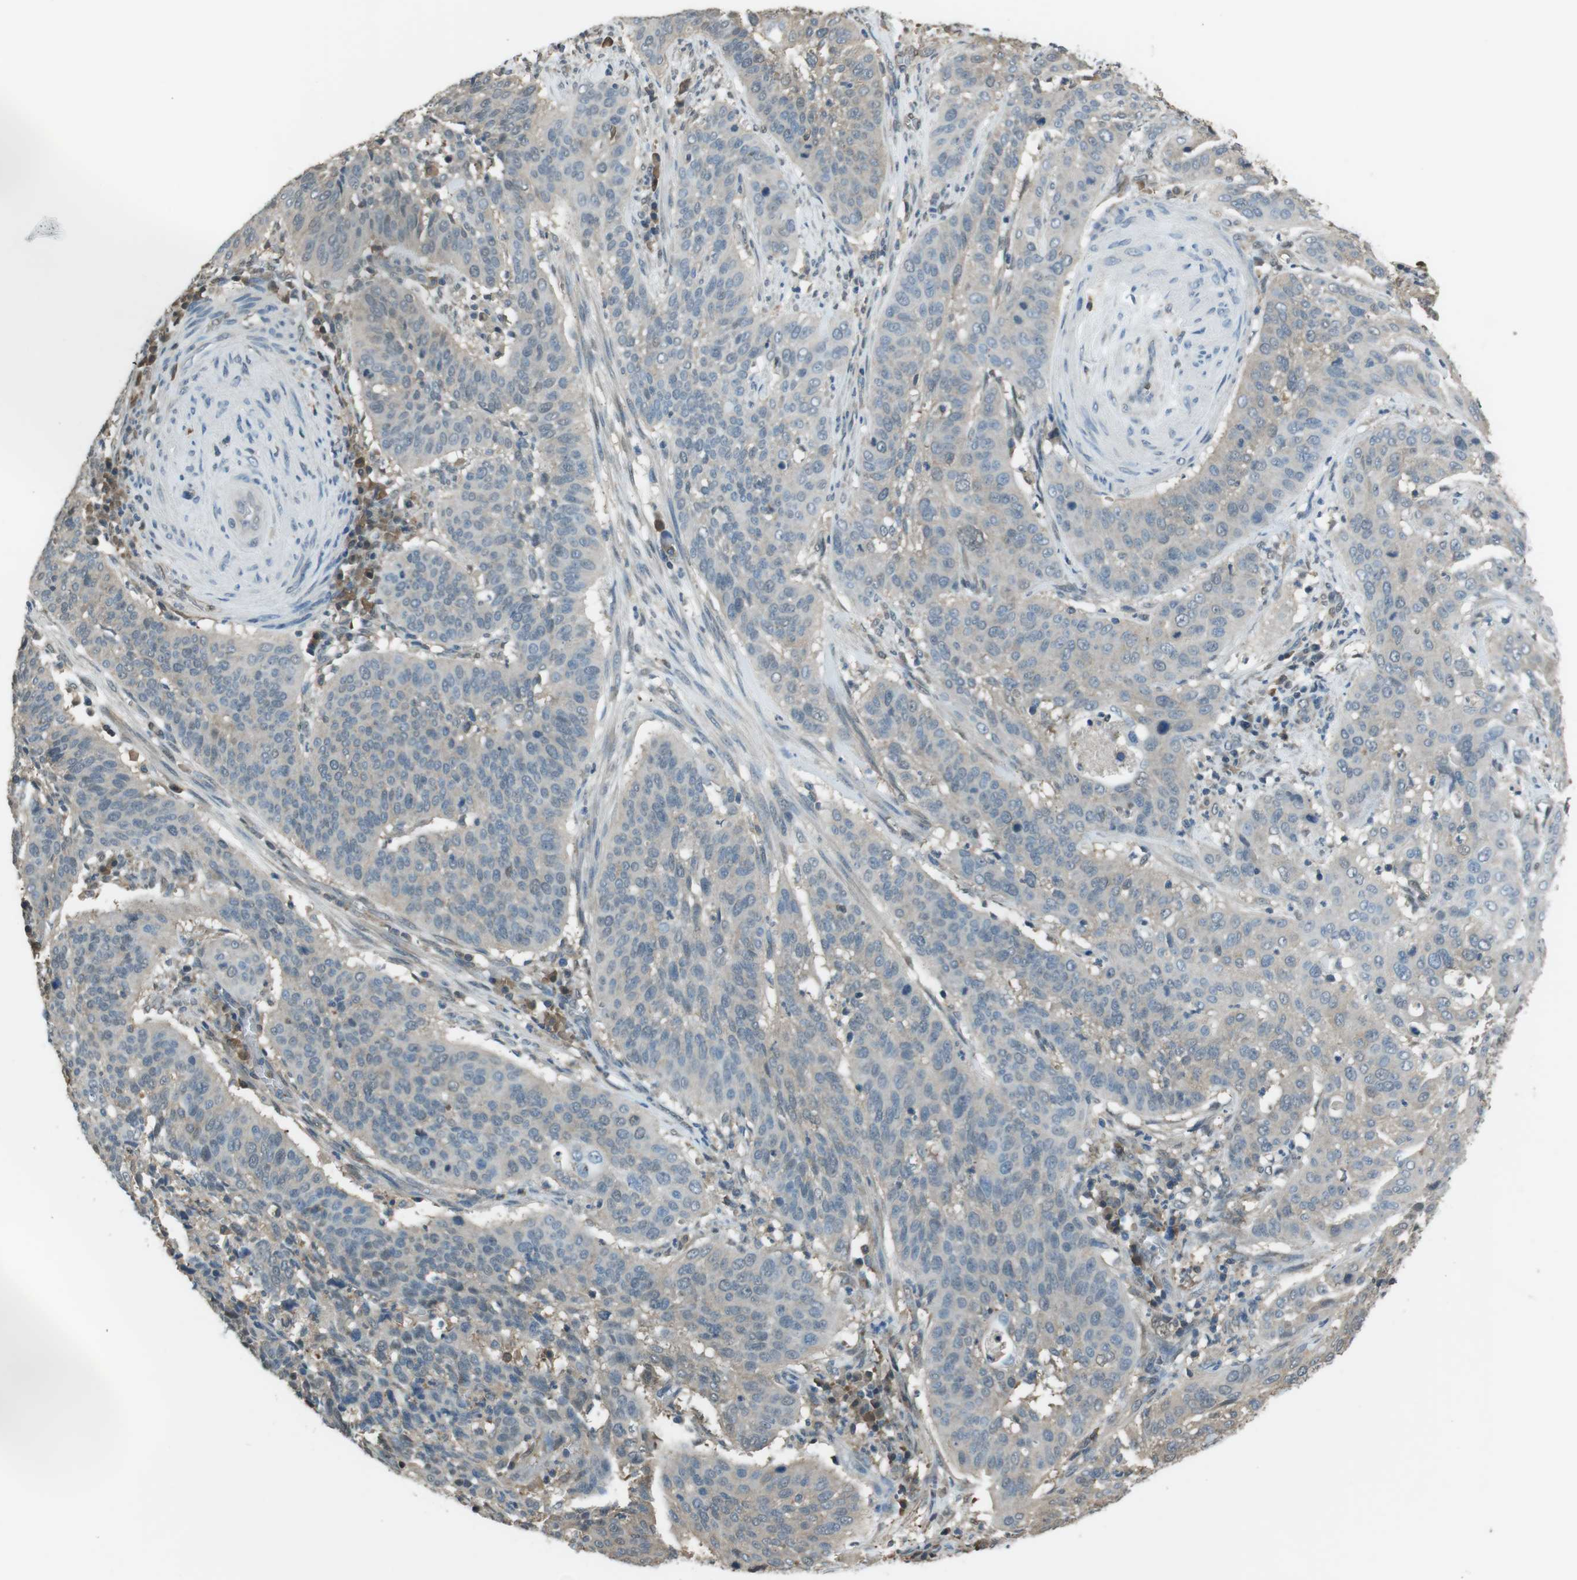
{"staining": {"intensity": "negative", "quantity": "none", "location": "none"}, "tissue": "cervical cancer", "cell_type": "Tumor cells", "image_type": "cancer", "snomed": [{"axis": "morphology", "description": "Normal tissue, NOS"}, {"axis": "morphology", "description": "Squamous cell carcinoma, NOS"}, {"axis": "topography", "description": "Cervix"}], "caption": "IHC photomicrograph of neoplastic tissue: human squamous cell carcinoma (cervical) stained with DAB demonstrates no significant protein positivity in tumor cells.", "gene": "TWSG1", "patient": {"sex": "female", "age": 39}}